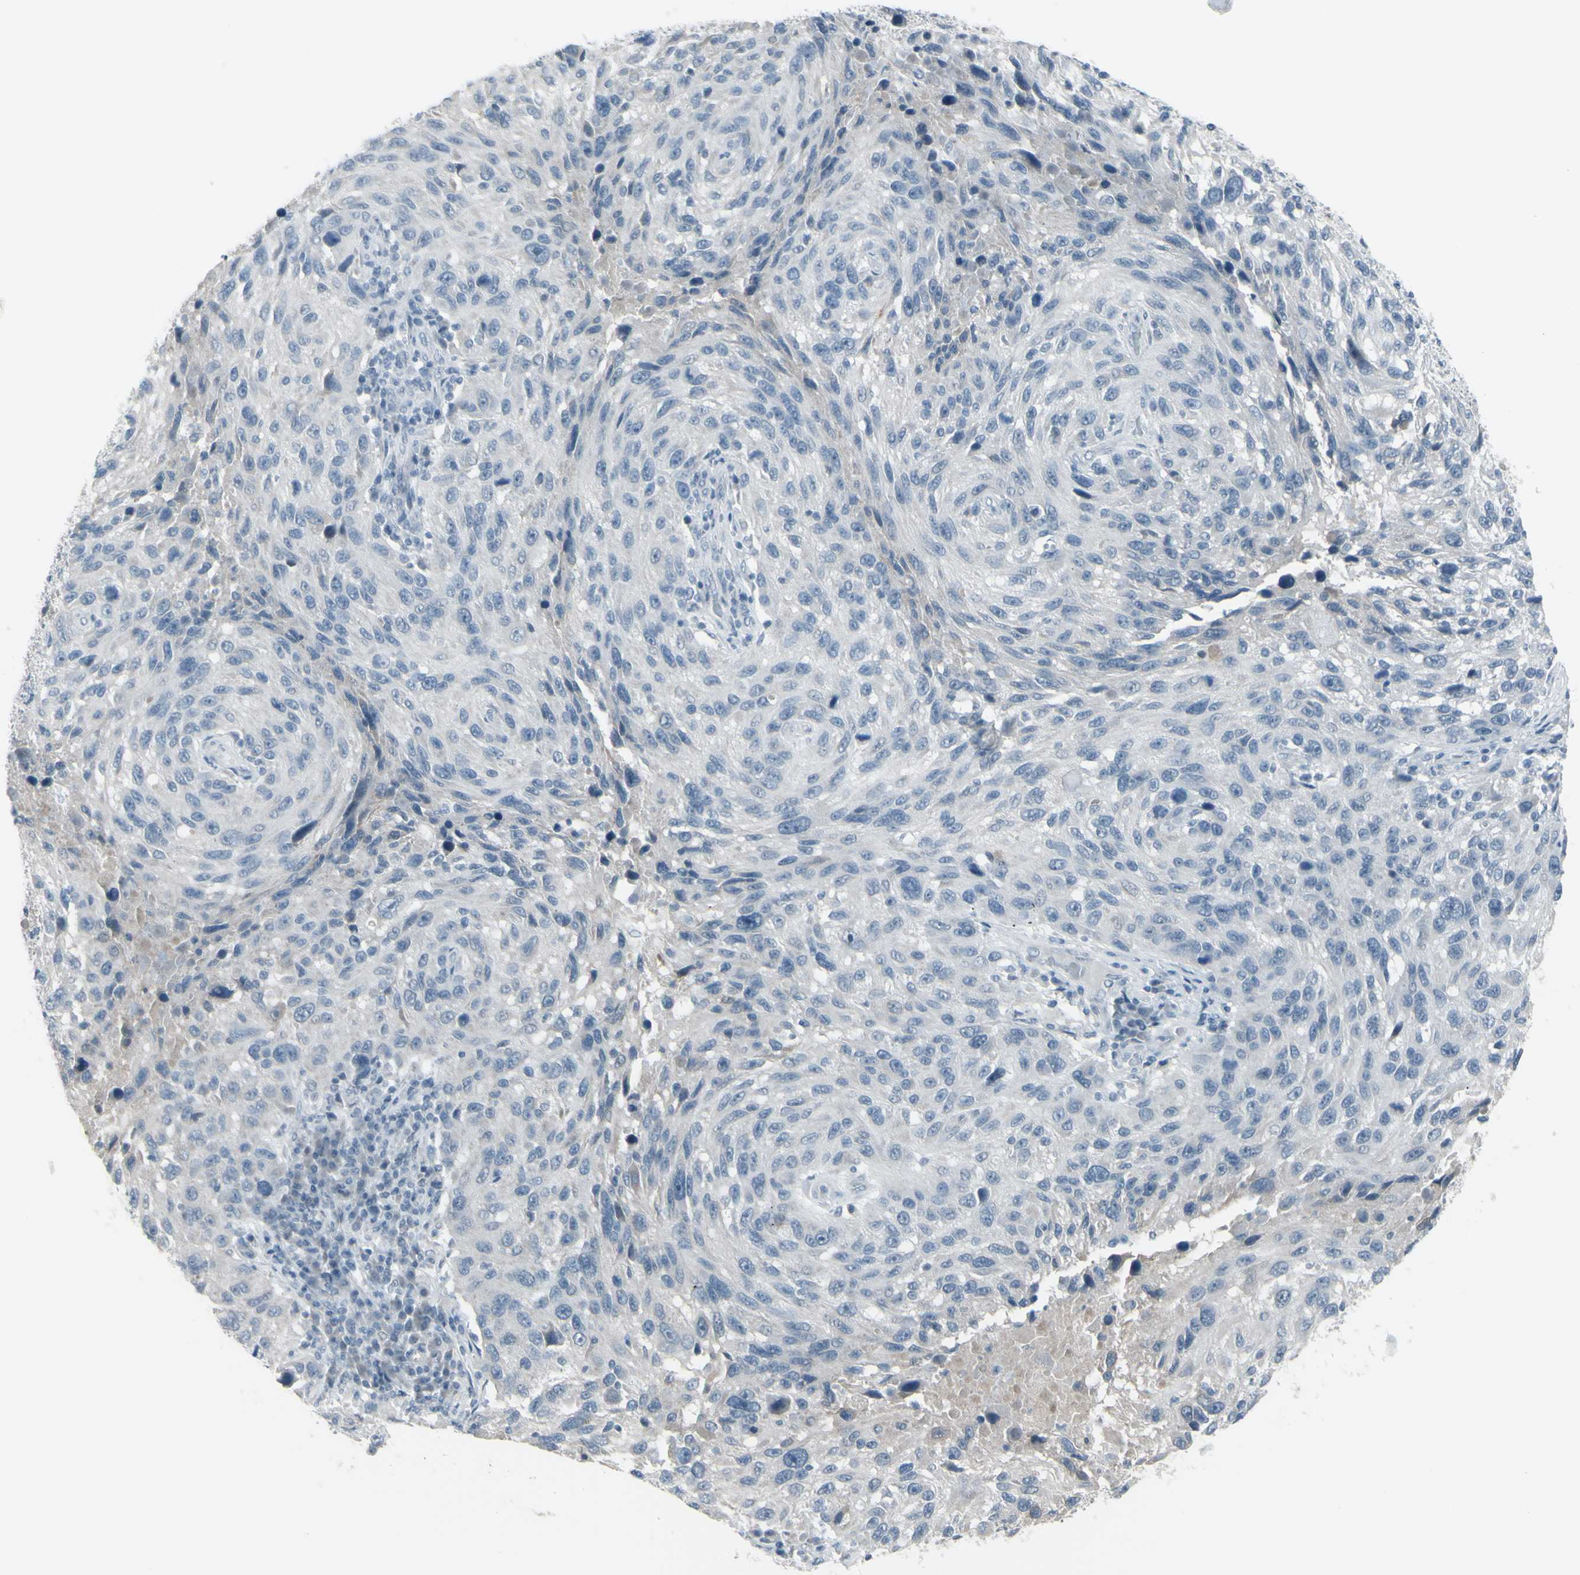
{"staining": {"intensity": "negative", "quantity": "none", "location": "none"}, "tissue": "melanoma", "cell_type": "Tumor cells", "image_type": "cancer", "snomed": [{"axis": "morphology", "description": "Malignant melanoma, NOS"}, {"axis": "topography", "description": "Skin"}], "caption": "Protein analysis of melanoma exhibits no significant positivity in tumor cells.", "gene": "RAB3A", "patient": {"sex": "male", "age": 53}}